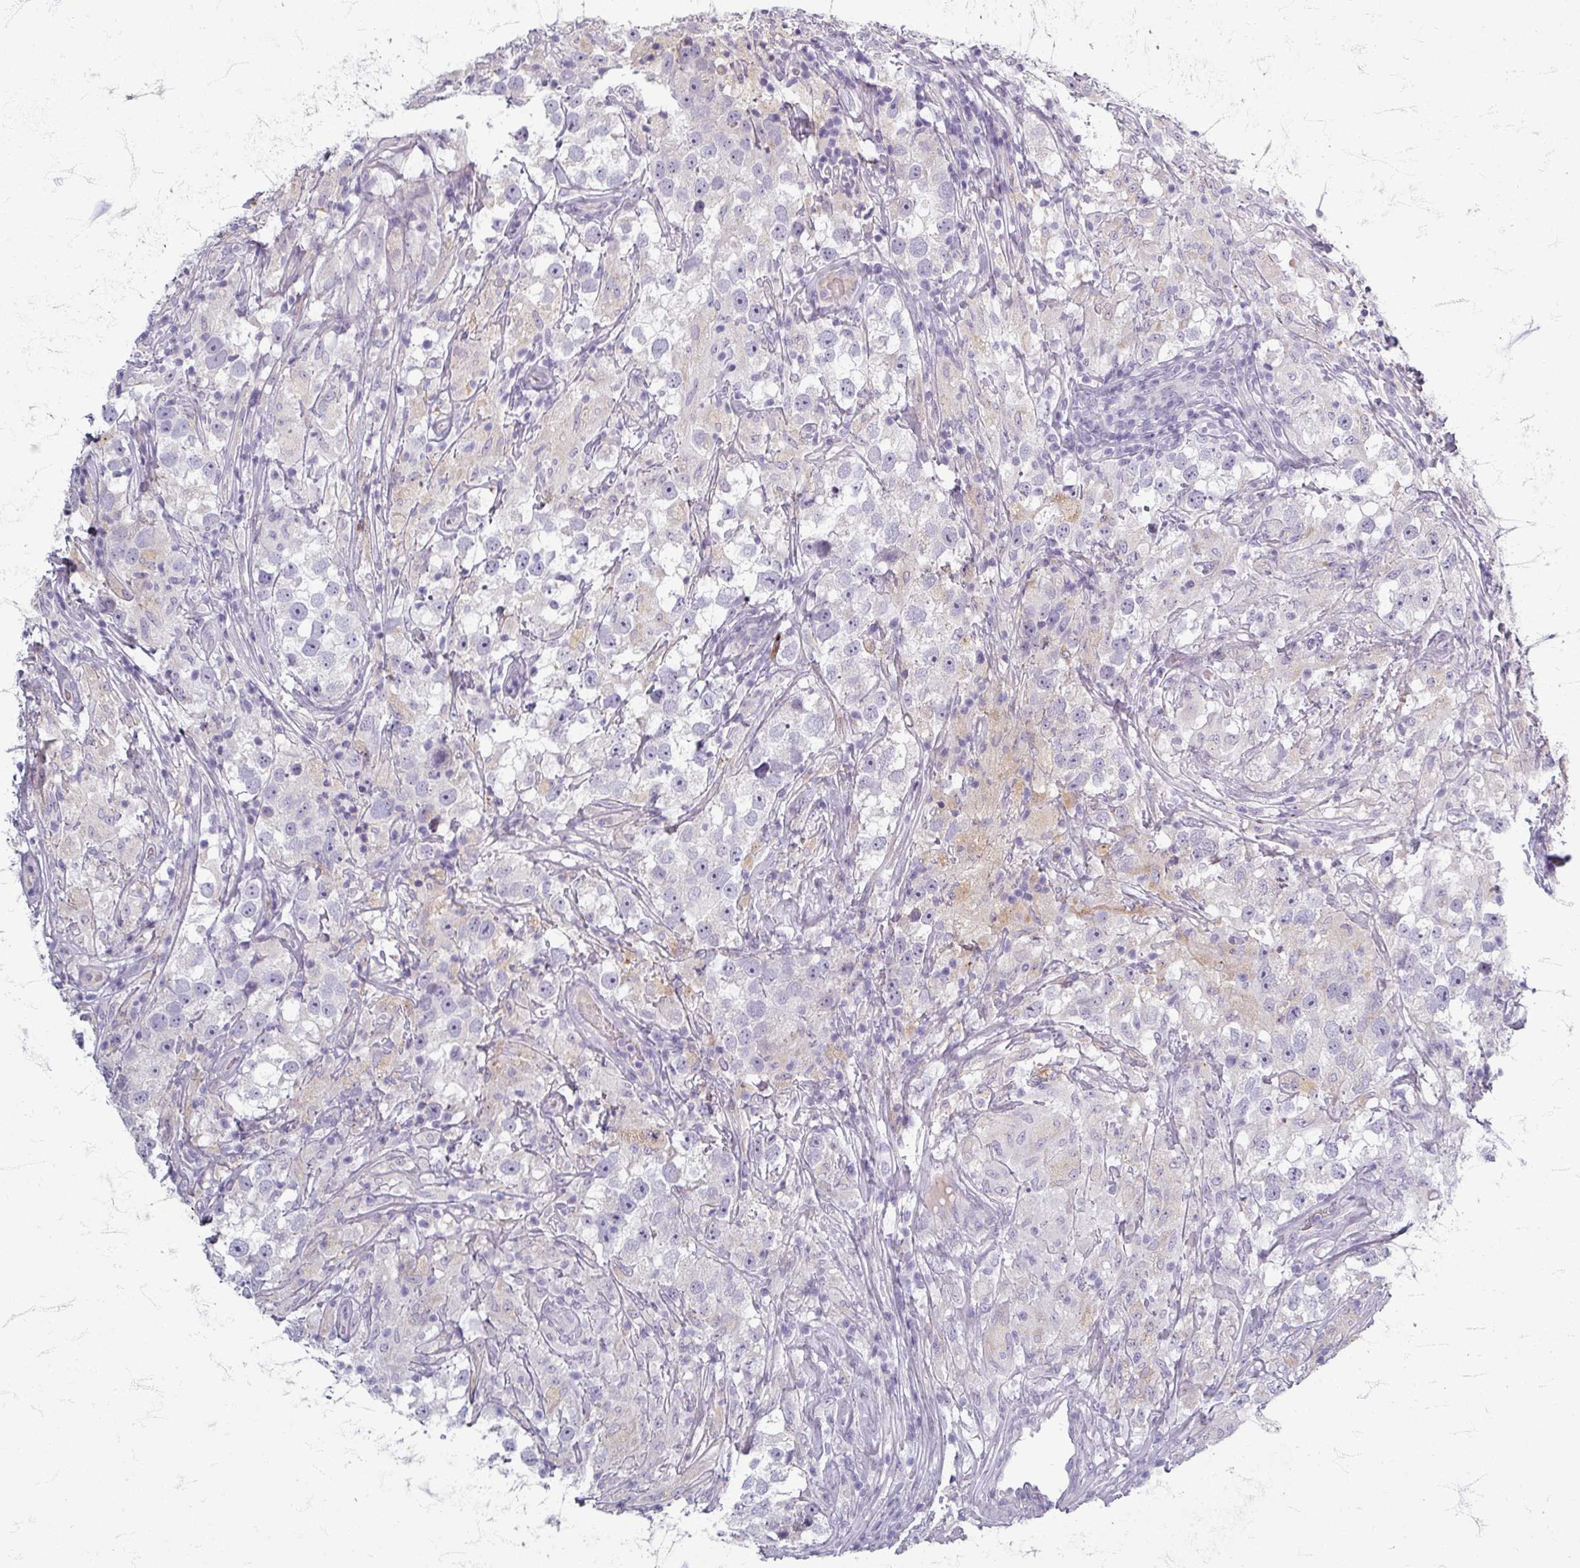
{"staining": {"intensity": "negative", "quantity": "none", "location": "none"}, "tissue": "testis cancer", "cell_type": "Tumor cells", "image_type": "cancer", "snomed": [{"axis": "morphology", "description": "Seminoma, NOS"}, {"axis": "topography", "description": "Testis"}], "caption": "This is an IHC image of seminoma (testis). There is no positivity in tumor cells.", "gene": "ZNF878", "patient": {"sex": "male", "age": 46}}